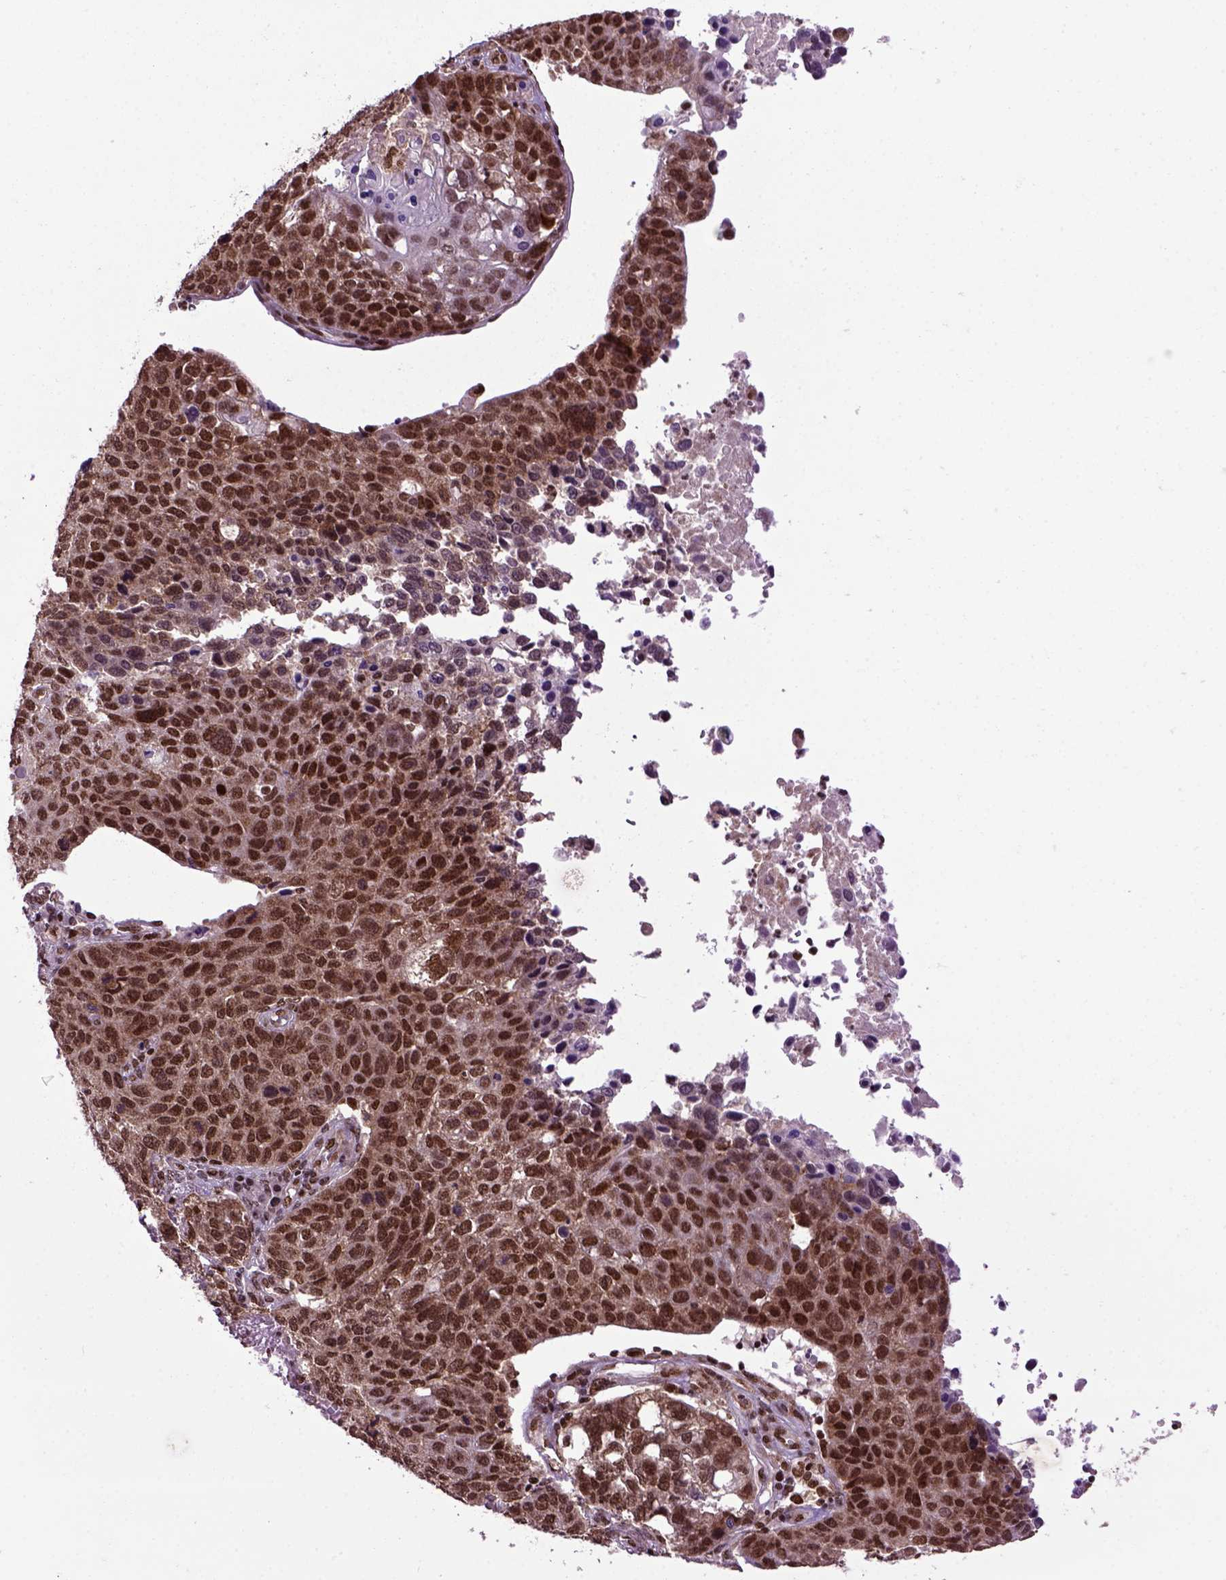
{"staining": {"intensity": "strong", "quantity": ">75%", "location": "cytoplasmic/membranous,nuclear"}, "tissue": "lung cancer", "cell_type": "Tumor cells", "image_type": "cancer", "snomed": [{"axis": "morphology", "description": "Squamous cell carcinoma, NOS"}, {"axis": "topography", "description": "Lymph node"}, {"axis": "topography", "description": "Lung"}], "caption": "Brown immunohistochemical staining in human lung cancer (squamous cell carcinoma) displays strong cytoplasmic/membranous and nuclear positivity in about >75% of tumor cells.", "gene": "CELF1", "patient": {"sex": "male", "age": 61}}